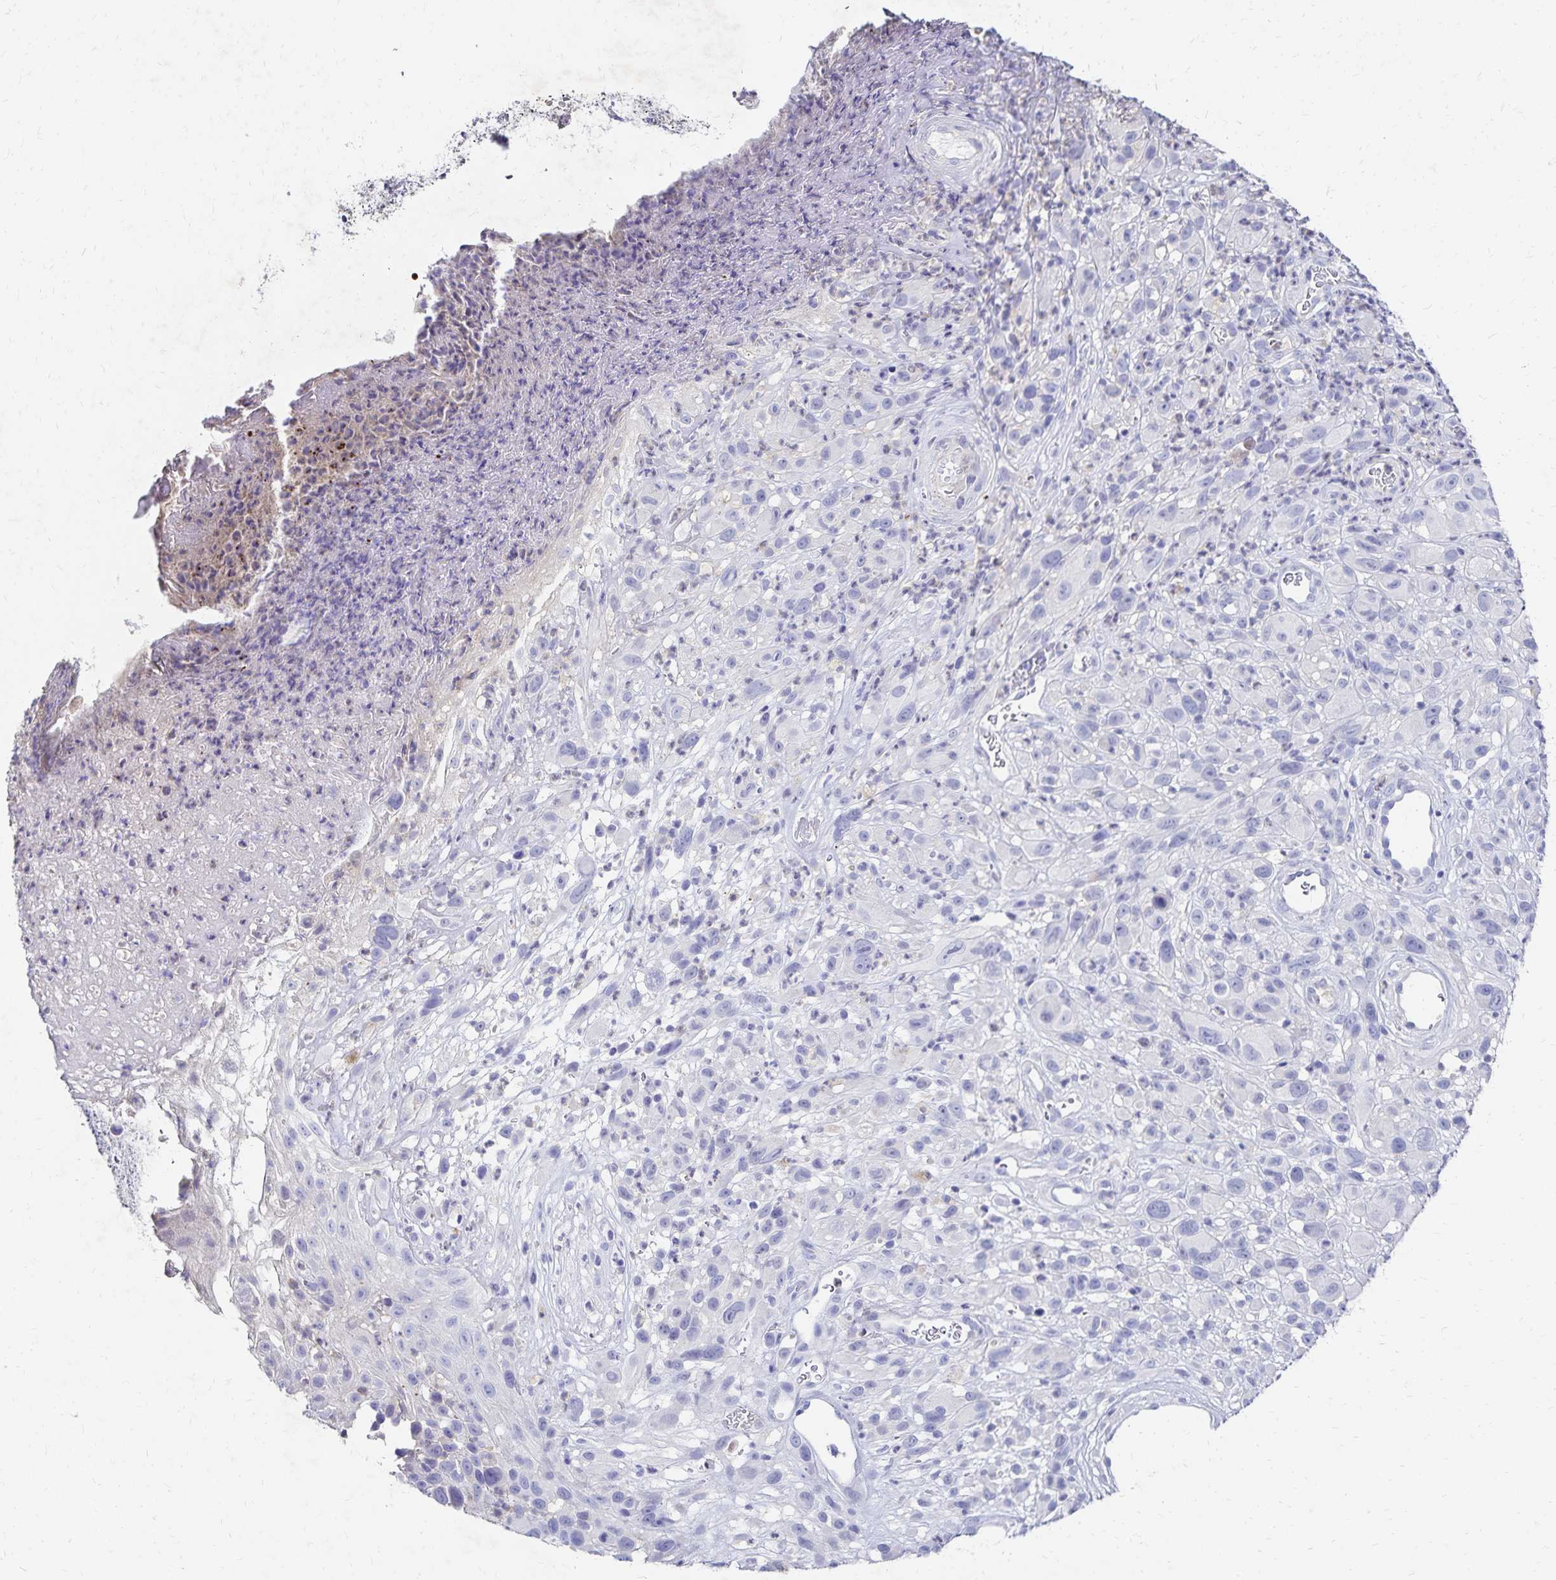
{"staining": {"intensity": "negative", "quantity": "none", "location": "none"}, "tissue": "melanoma", "cell_type": "Tumor cells", "image_type": "cancer", "snomed": [{"axis": "morphology", "description": "Malignant melanoma, NOS"}, {"axis": "topography", "description": "Skin"}], "caption": "Immunohistochemistry of human melanoma reveals no expression in tumor cells.", "gene": "PAX5", "patient": {"sex": "male", "age": 68}}